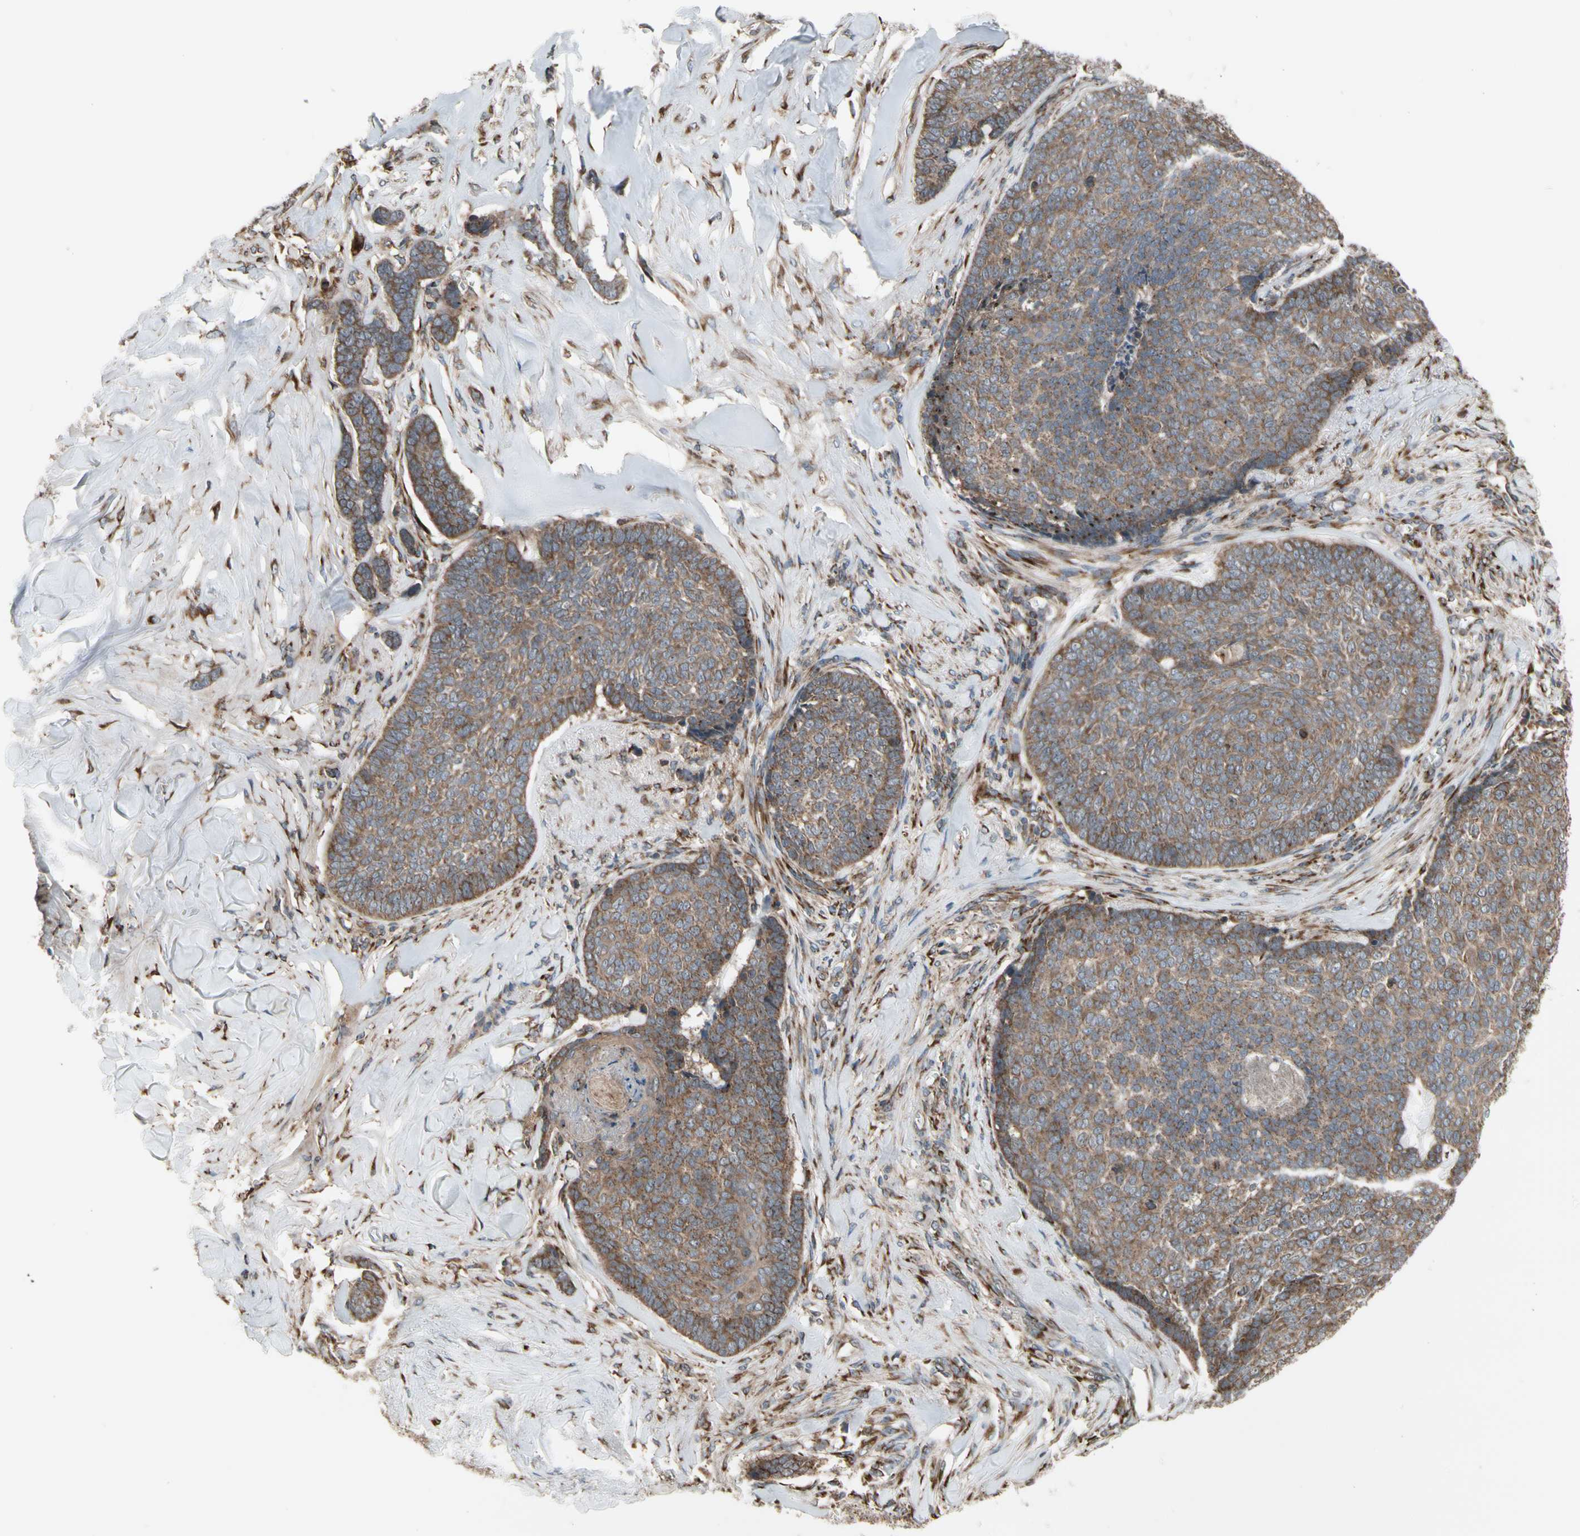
{"staining": {"intensity": "moderate", "quantity": ">75%", "location": "cytoplasmic/membranous"}, "tissue": "skin cancer", "cell_type": "Tumor cells", "image_type": "cancer", "snomed": [{"axis": "morphology", "description": "Basal cell carcinoma"}, {"axis": "topography", "description": "Skin"}], "caption": "Moderate cytoplasmic/membranous positivity for a protein is seen in about >75% of tumor cells of skin cancer using IHC.", "gene": "SLC39A9", "patient": {"sex": "male", "age": 84}}